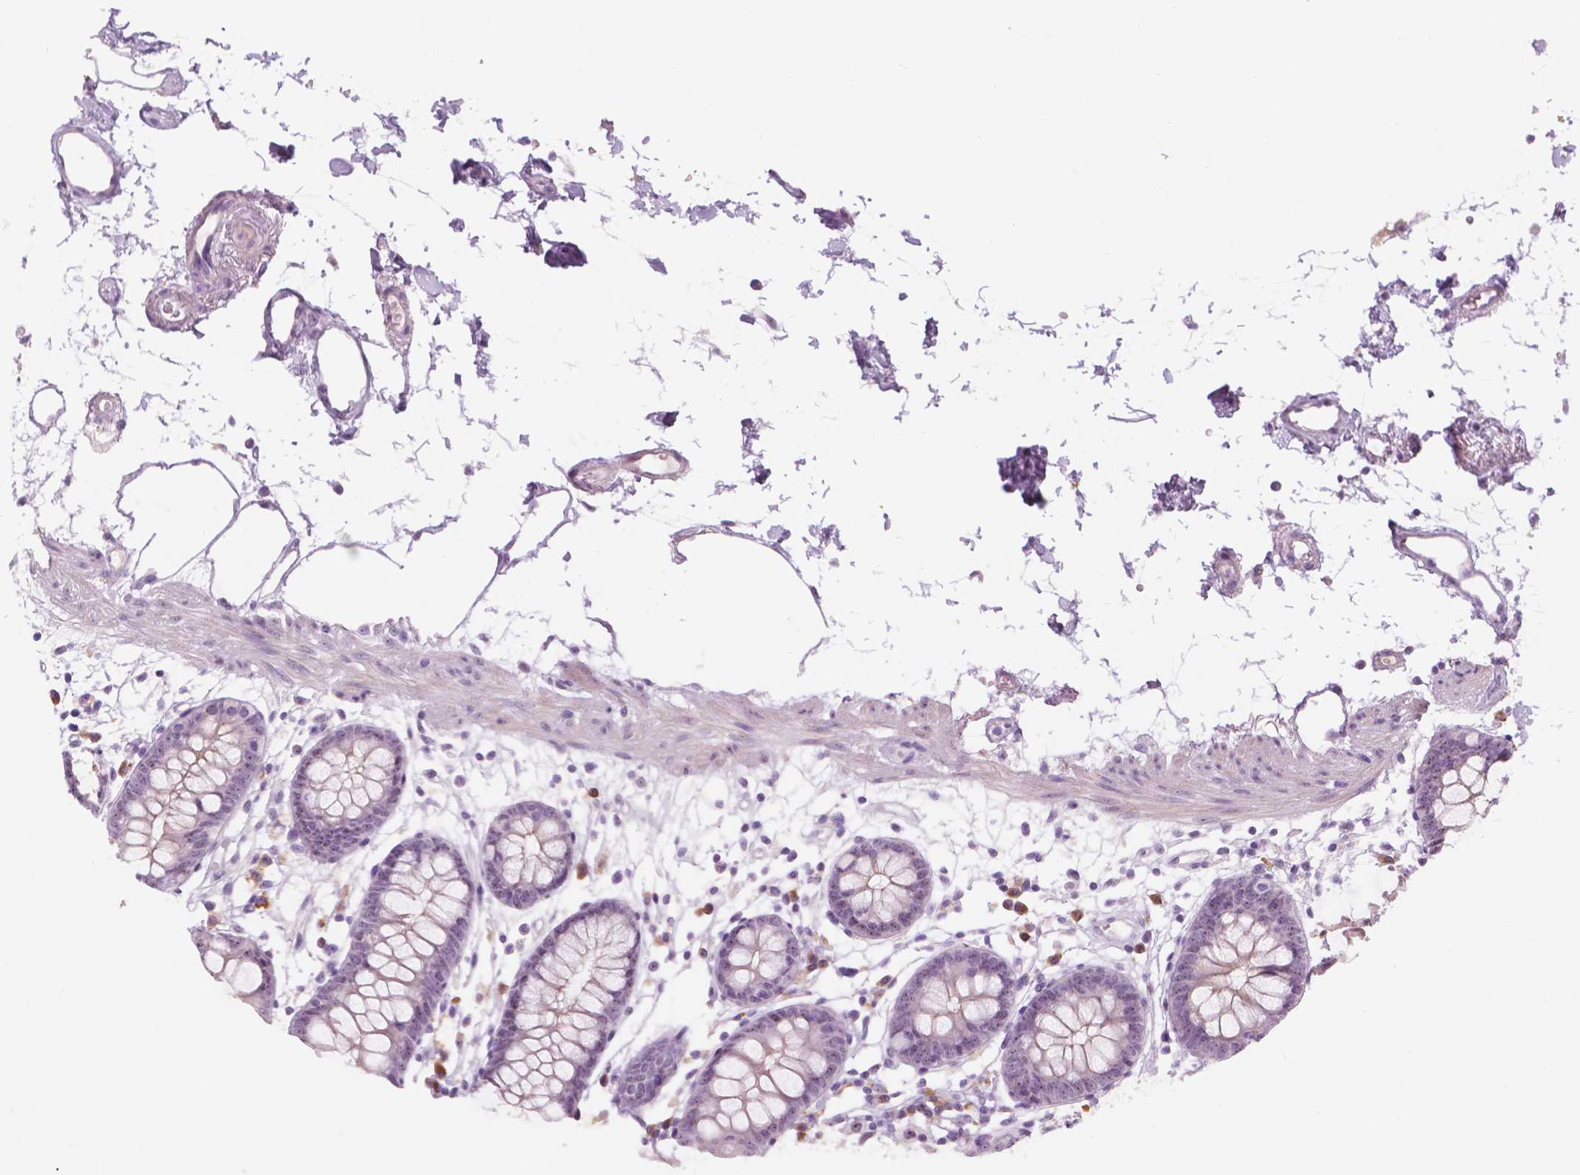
{"staining": {"intensity": "negative", "quantity": "none", "location": "none"}, "tissue": "colon", "cell_type": "Endothelial cells", "image_type": "normal", "snomed": [{"axis": "morphology", "description": "Normal tissue, NOS"}, {"axis": "topography", "description": "Colon"}], "caption": "Photomicrograph shows no significant protein positivity in endothelial cells of normal colon. (DAB (3,3'-diaminobenzidine) immunohistochemistry with hematoxylin counter stain).", "gene": "ZNF853", "patient": {"sex": "female", "age": 84}}